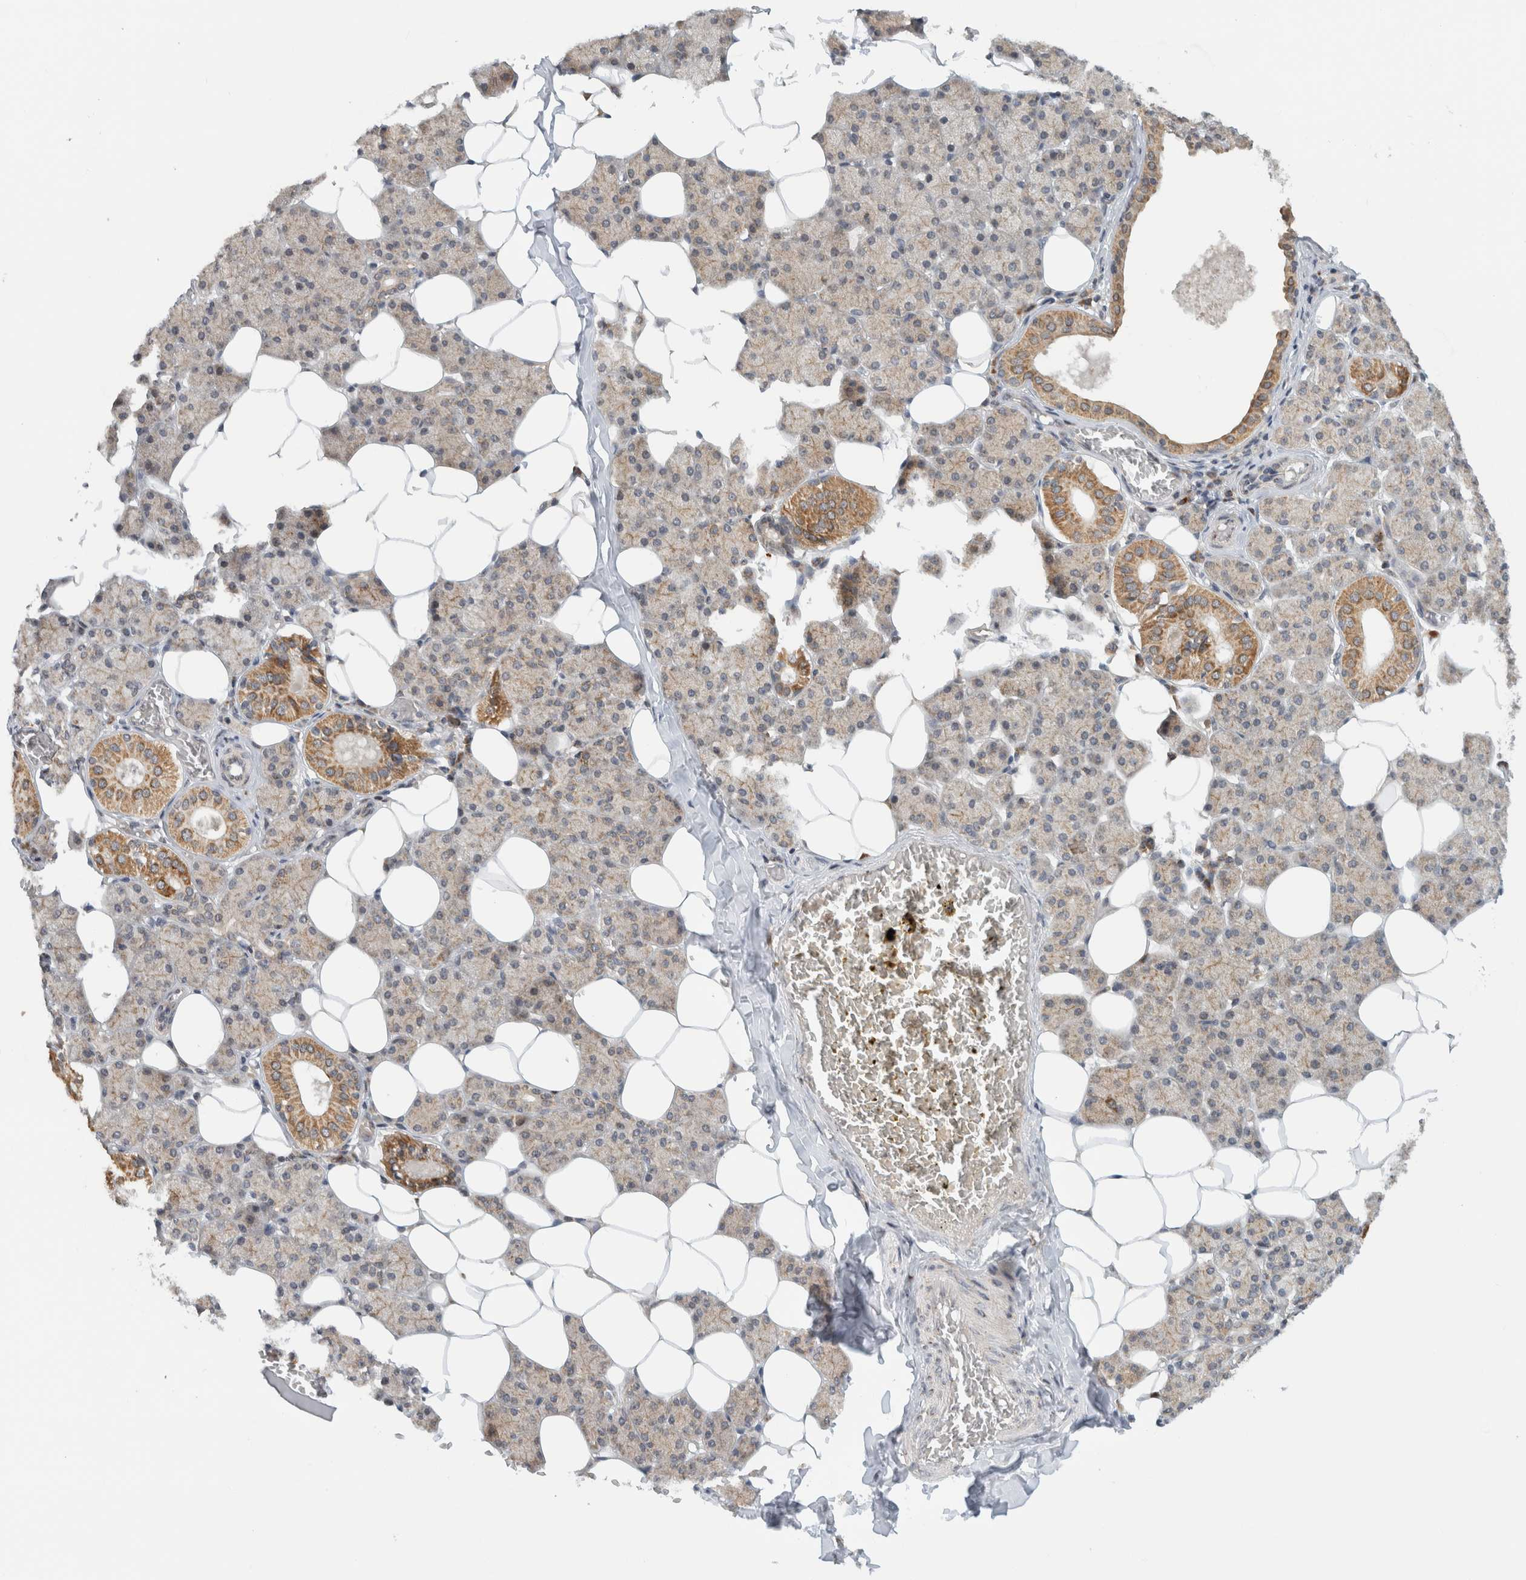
{"staining": {"intensity": "moderate", "quantity": "<25%", "location": "cytoplasmic/membranous"}, "tissue": "salivary gland", "cell_type": "Glandular cells", "image_type": "normal", "snomed": [{"axis": "morphology", "description": "Normal tissue, NOS"}, {"axis": "topography", "description": "Salivary gland"}], "caption": "There is low levels of moderate cytoplasmic/membranous positivity in glandular cells of normal salivary gland, as demonstrated by immunohistochemical staining (brown color).", "gene": "CMC2", "patient": {"sex": "female", "age": 33}}